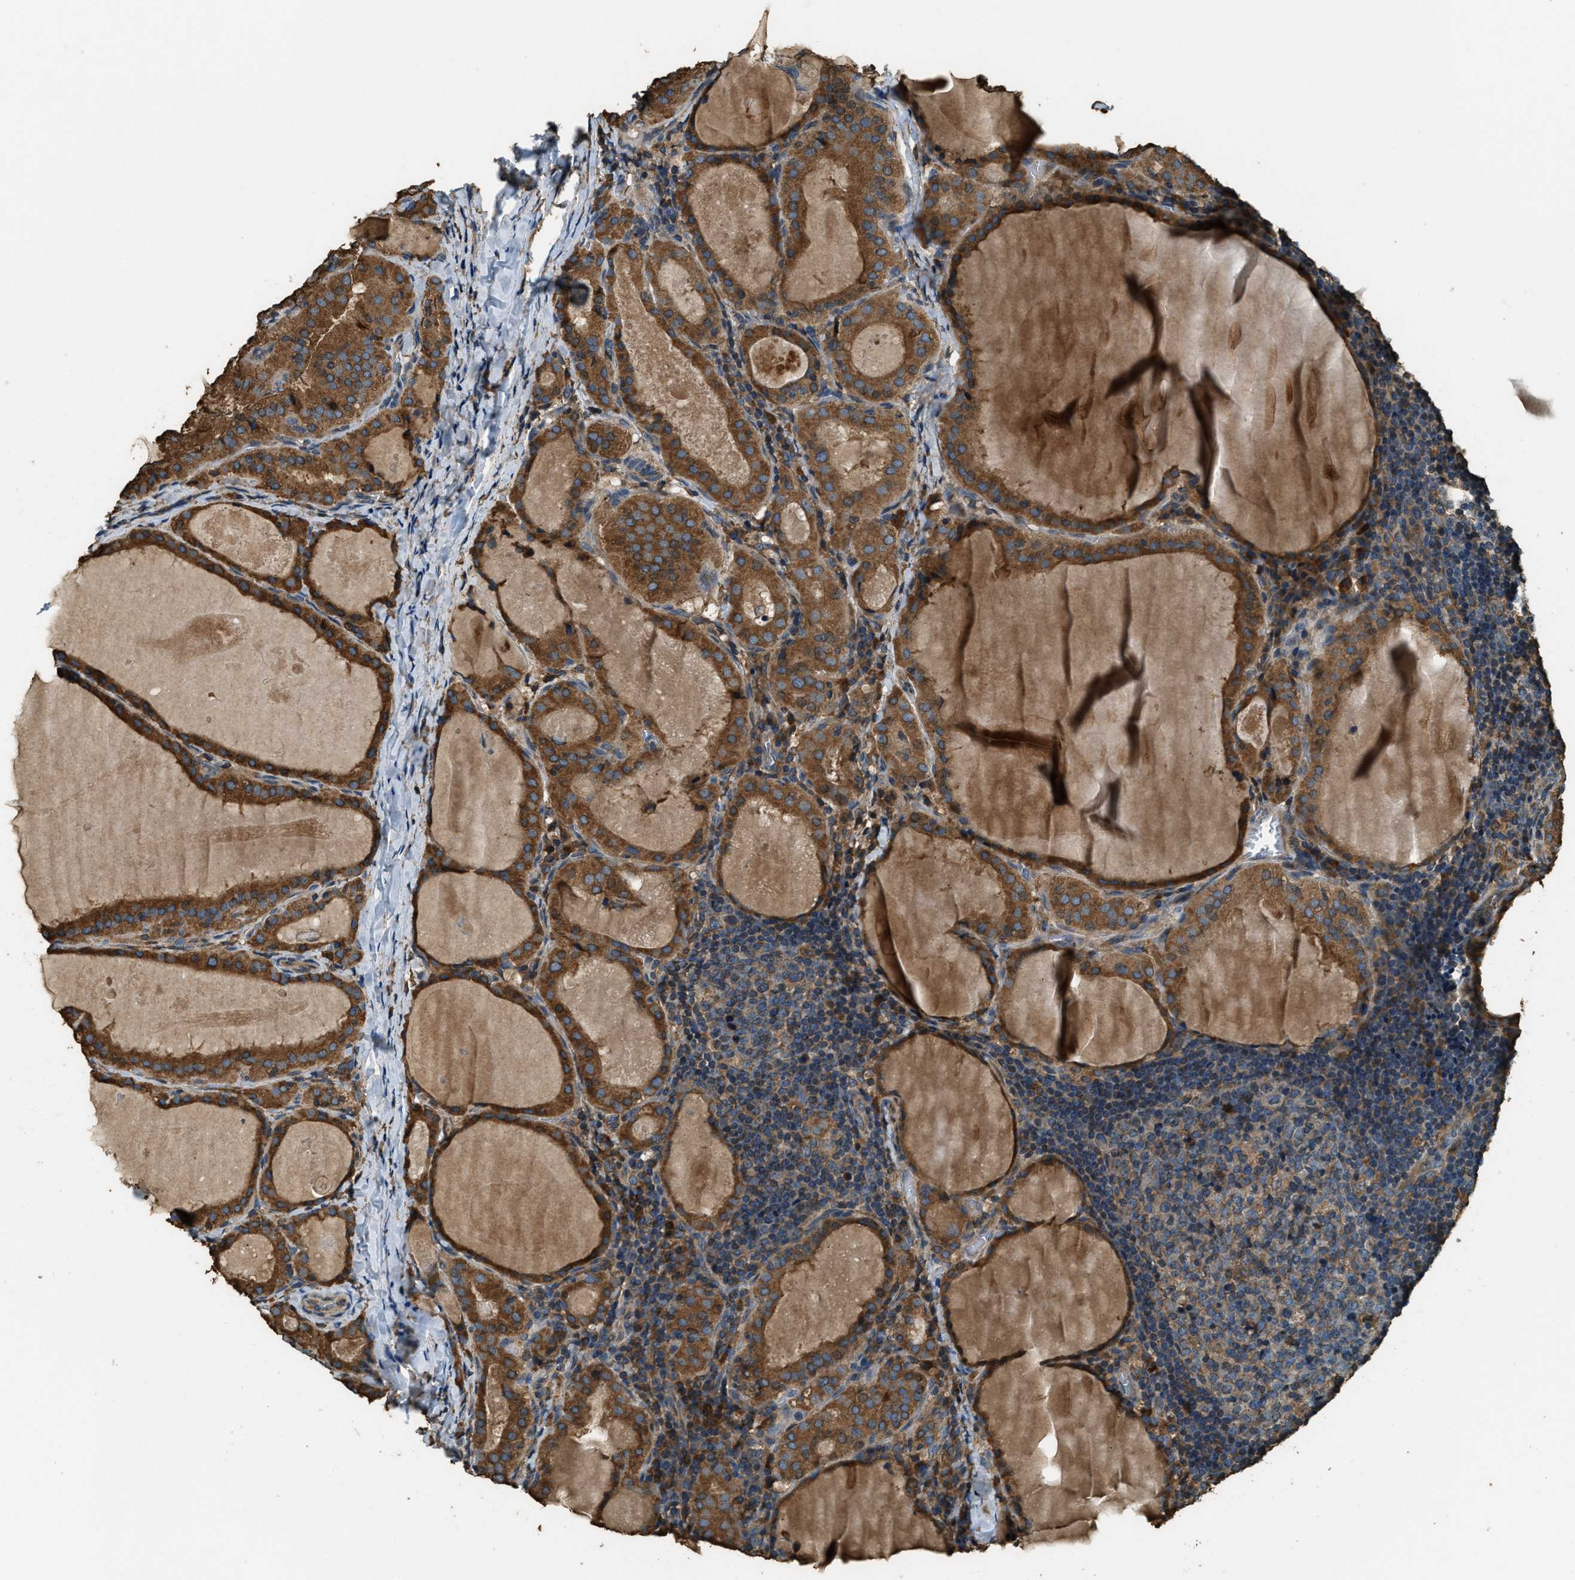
{"staining": {"intensity": "moderate", "quantity": ">75%", "location": "cytoplasmic/membranous"}, "tissue": "thyroid cancer", "cell_type": "Tumor cells", "image_type": "cancer", "snomed": [{"axis": "morphology", "description": "Papillary adenocarcinoma, NOS"}, {"axis": "topography", "description": "Thyroid gland"}], "caption": "IHC photomicrograph of thyroid cancer stained for a protein (brown), which exhibits medium levels of moderate cytoplasmic/membranous staining in about >75% of tumor cells.", "gene": "ERGIC1", "patient": {"sex": "female", "age": 42}}